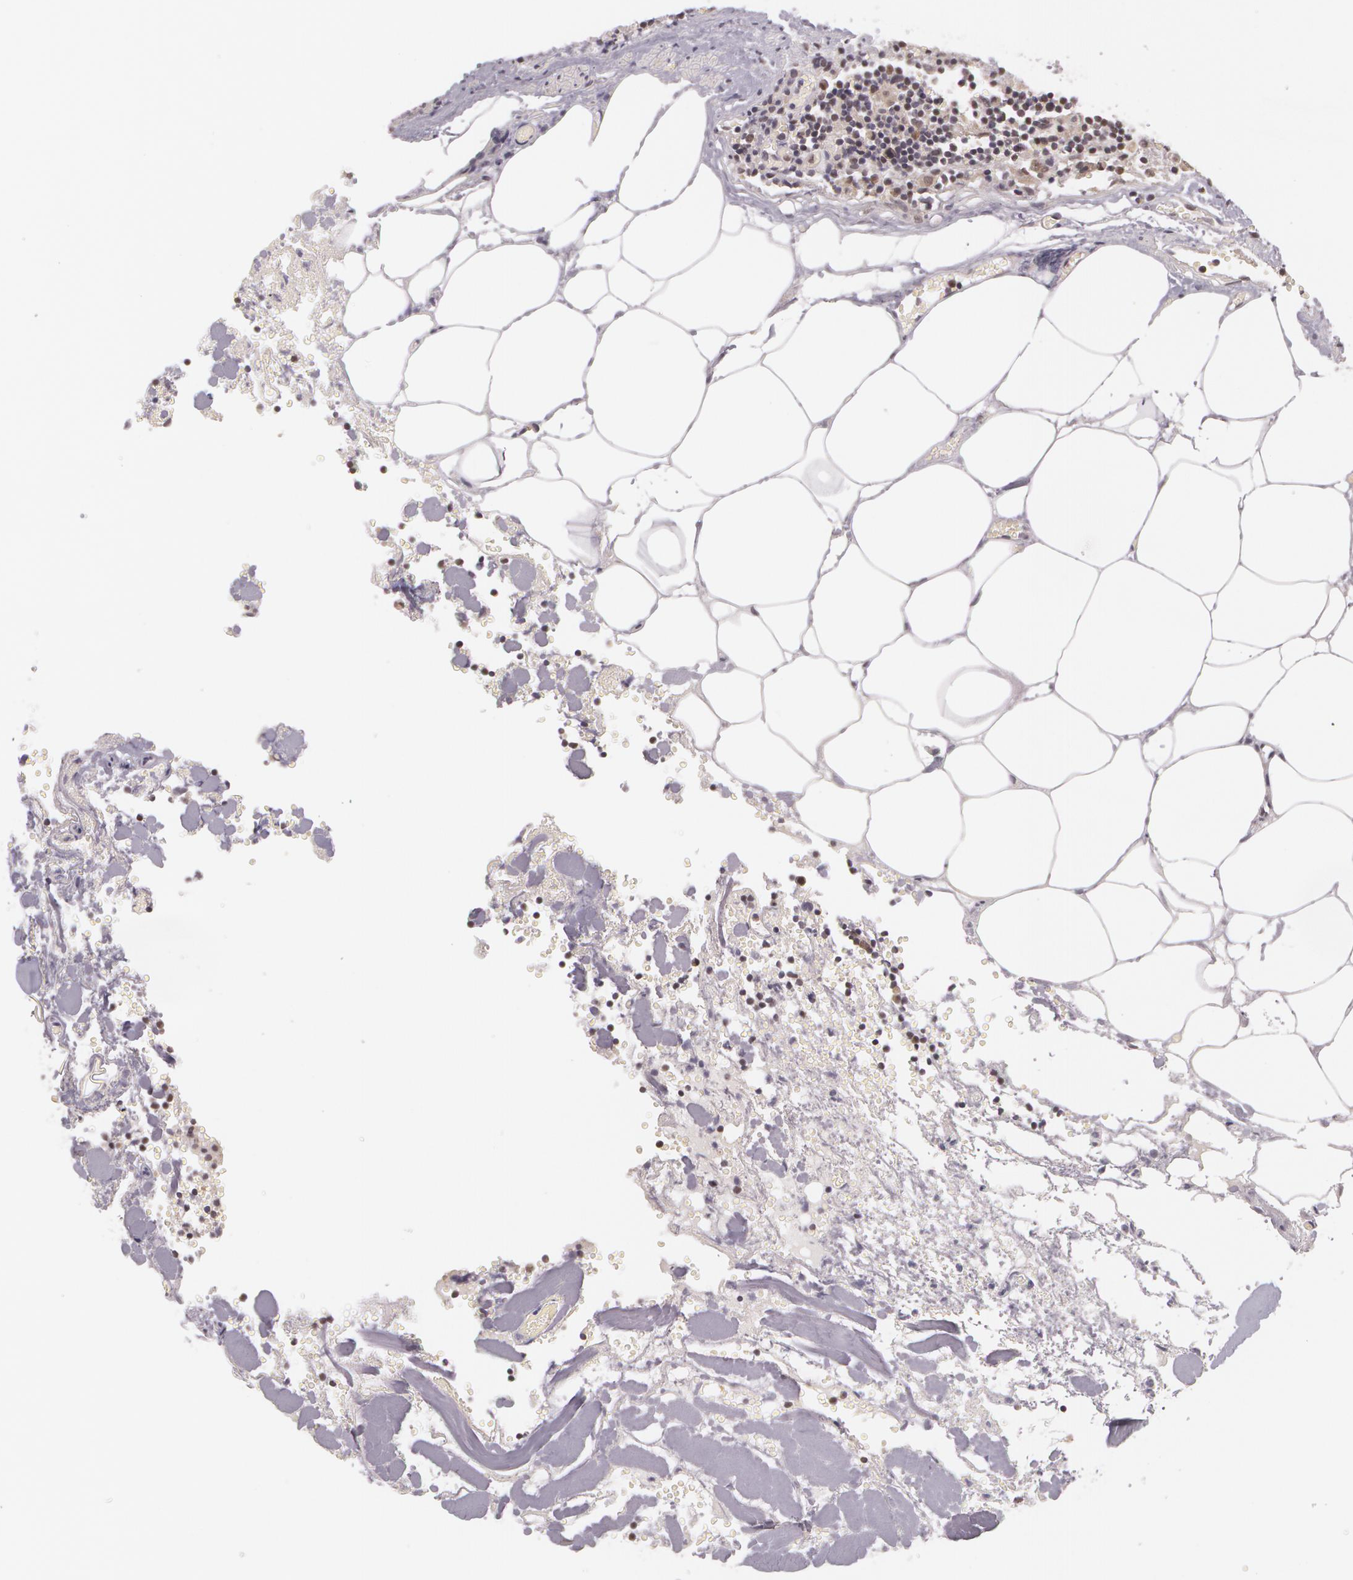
{"staining": {"intensity": "weak", "quantity": "25%-75%", "location": "nuclear"}, "tissue": "lymph node", "cell_type": "Germinal center cells", "image_type": "normal", "snomed": [{"axis": "morphology", "description": "Normal tissue, NOS"}, {"axis": "topography", "description": "Lymph node"}], "caption": "IHC (DAB (3,3'-diaminobenzidine)) staining of benign lymph node shows weak nuclear protein positivity in approximately 25%-75% of germinal center cells.", "gene": "ALX1", "patient": {"sex": "male", "age": 58}}